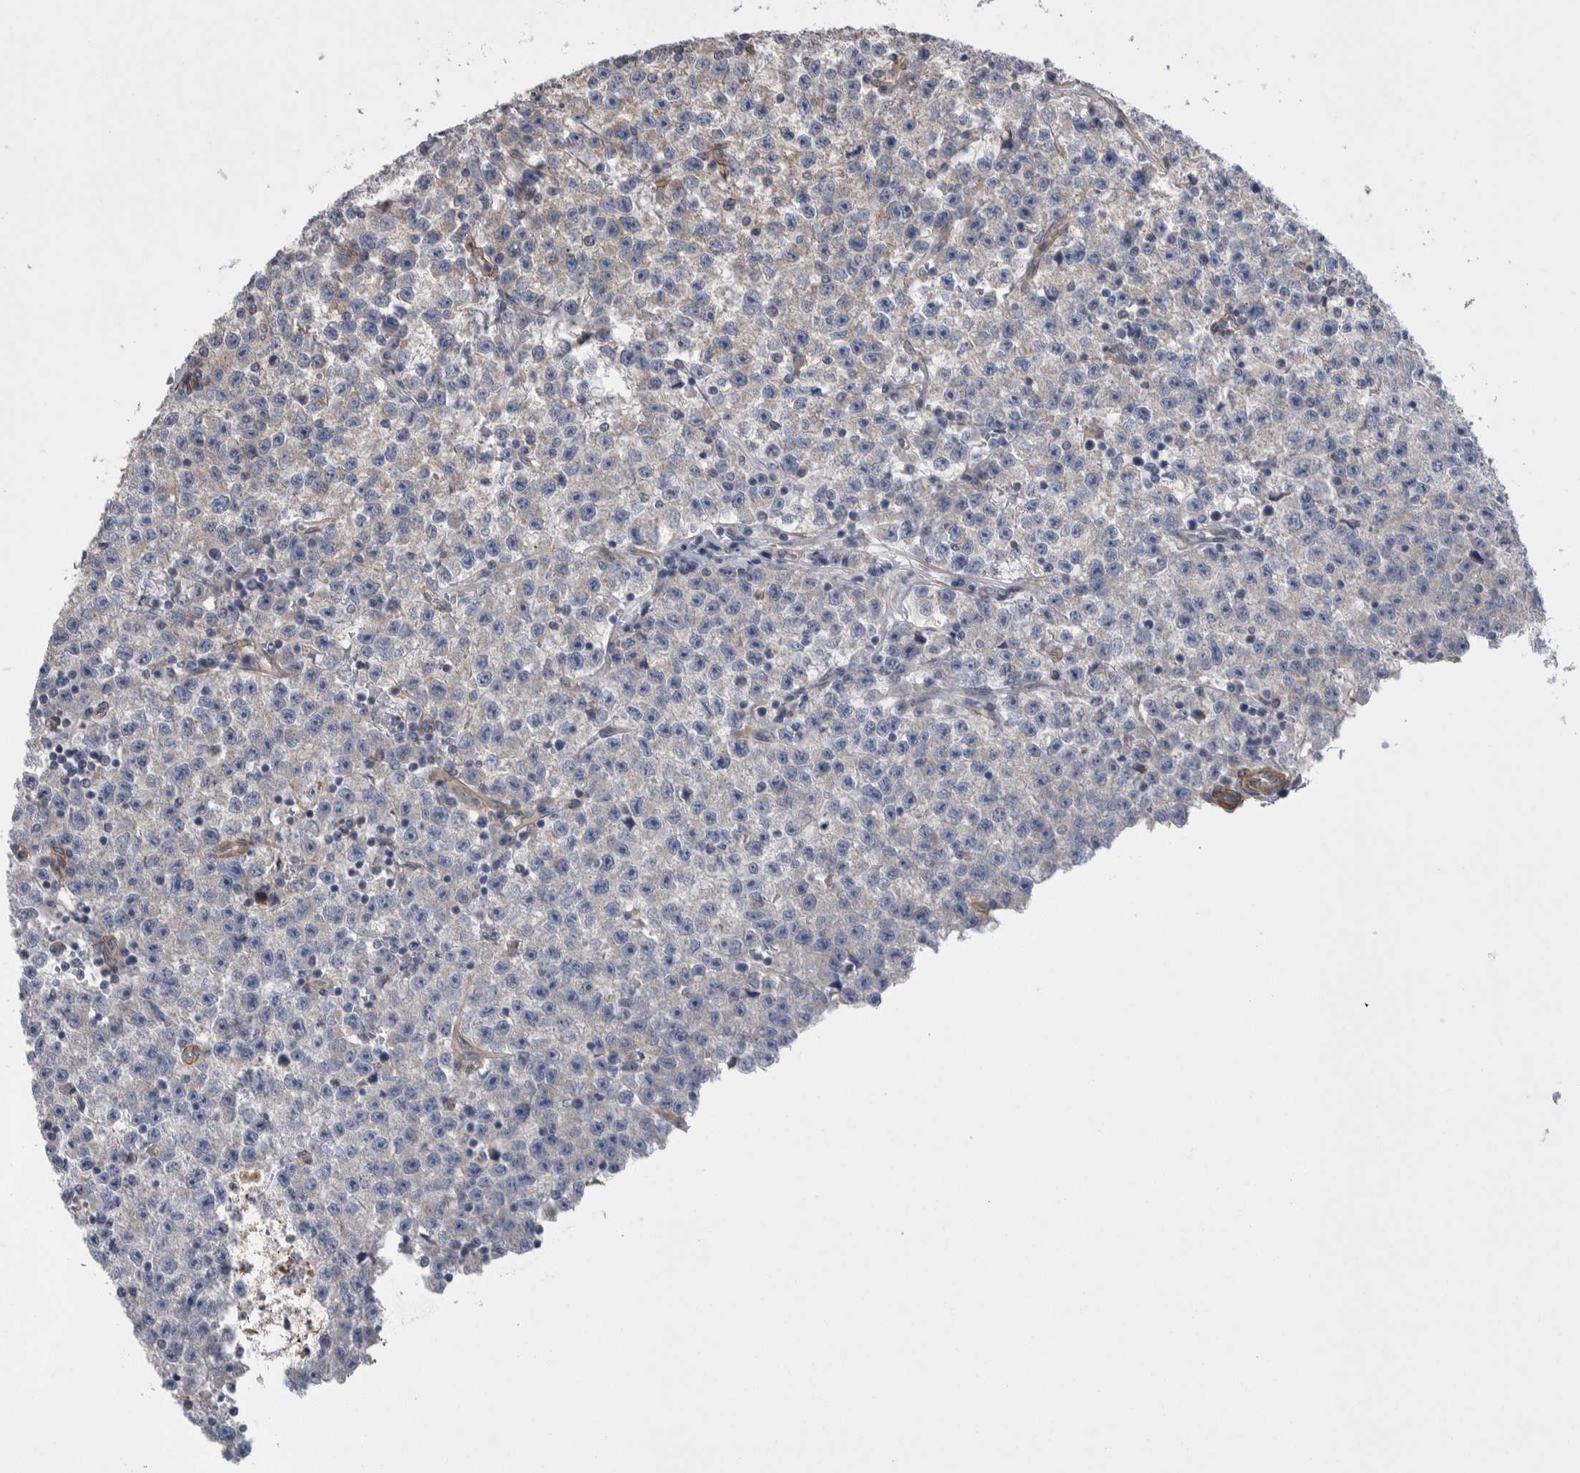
{"staining": {"intensity": "negative", "quantity": "none", "location": "none"}, "tissue": "testis cancer", "cell_type": "Tumor cells", "image_type": "cancer", "snomed": [{"axis": "morphology", "description": "Seminoma, NOS"}, {"axis": "topography", "description": "Testis"}], "caption": "A micrograph of seminoma (testis) stained for a protein displays no brown staining in tumor cells.", "gene": "KIF12", "patient": {"sex": "male", "age": 22}}